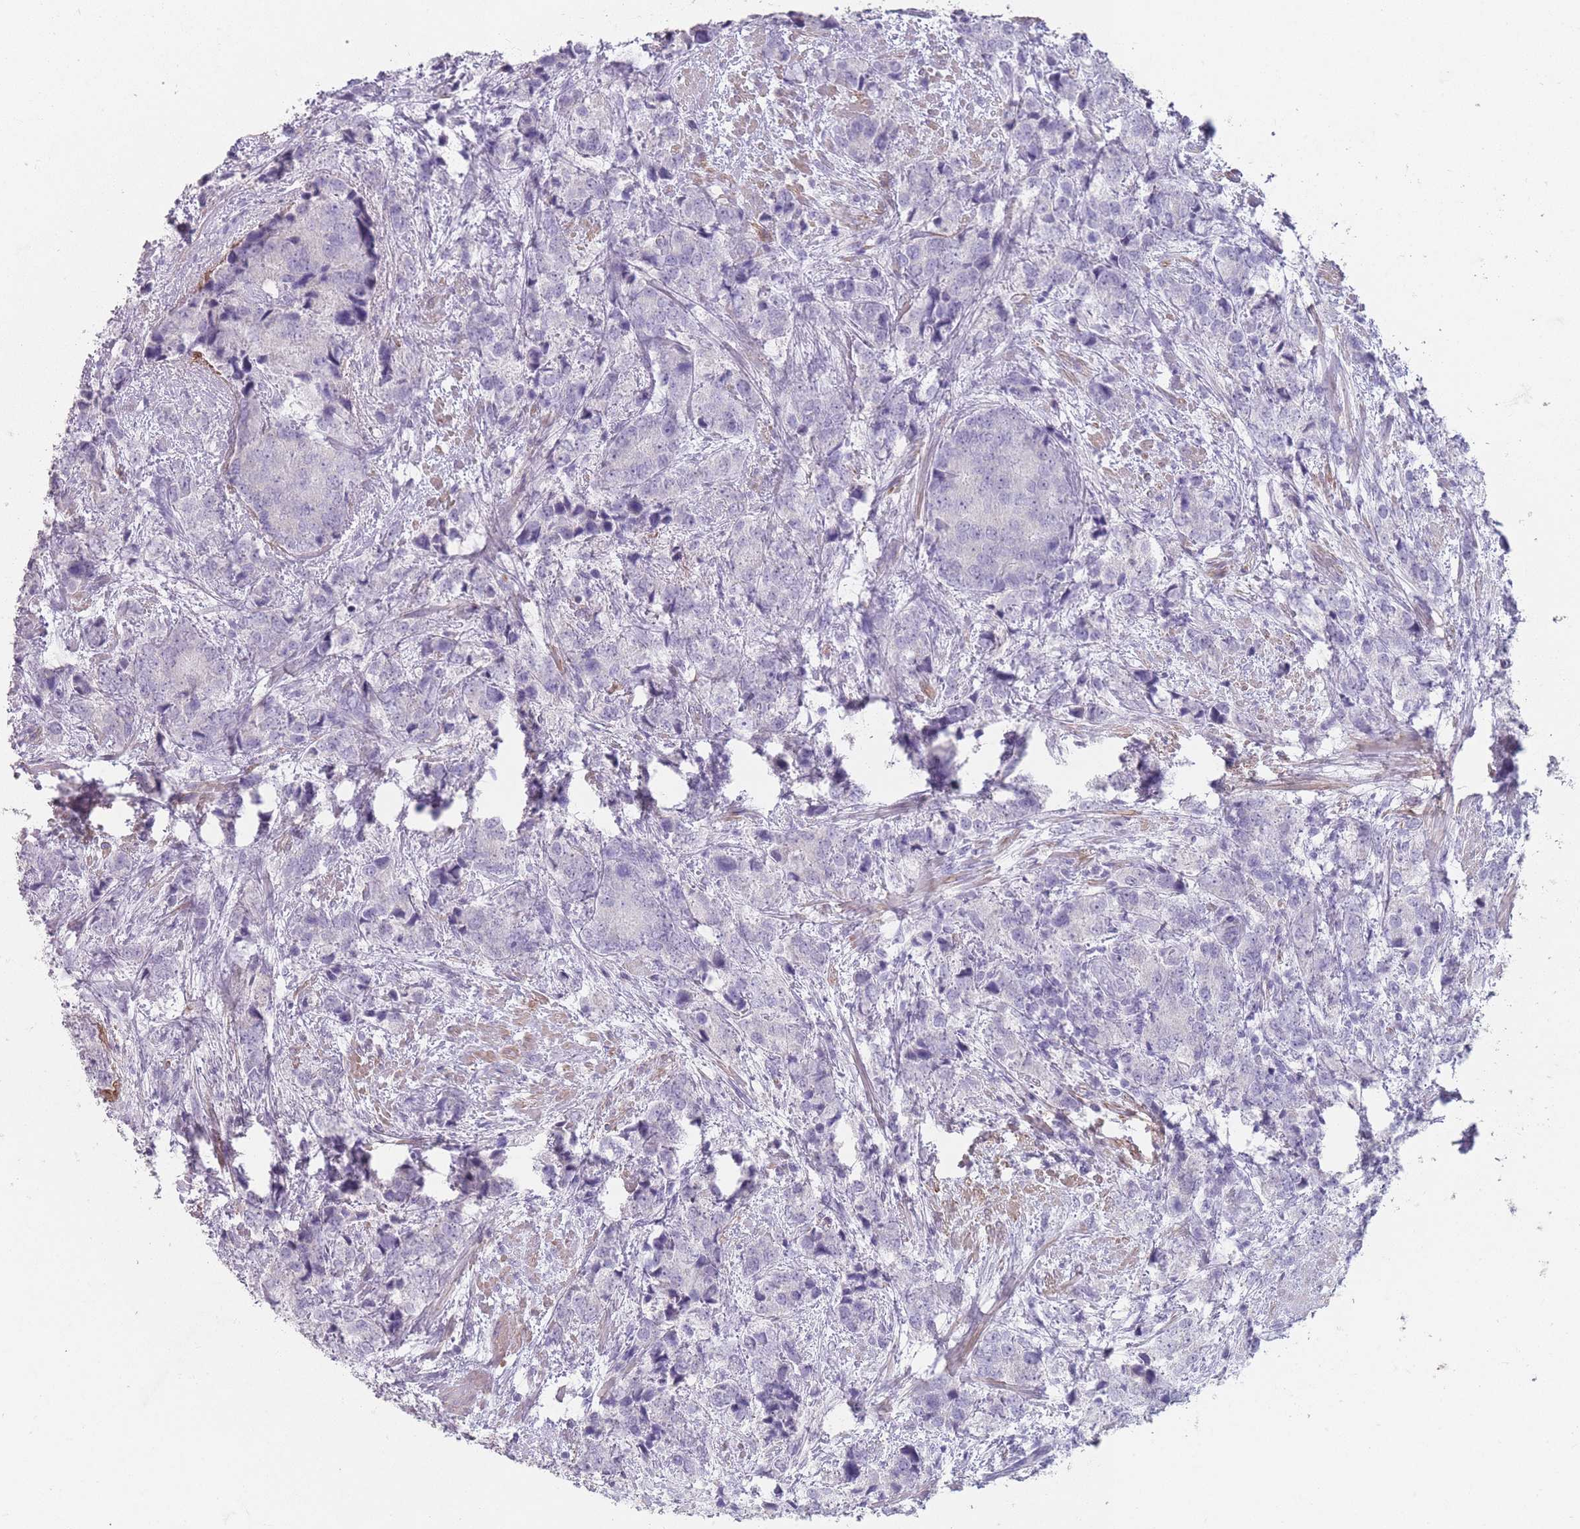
{"staining": {"intensity": "negative", "quantity": "none", "location": "none"}, "tissue": "prostate cancer", "cell_type": "Tumor cells", "image_type": "cancer", "snomed": [{"axis": "morphology", "description": "Adenocarcinoma, High grade"}, {"axis": "topography", "description": "Prostate"}], "caption": "Tumor cells are negative for brown protein staining in high-grade adenocarcinoma (prostate).", "gene": "RHBG", "patient": {"sex": "male", "age": 62}}